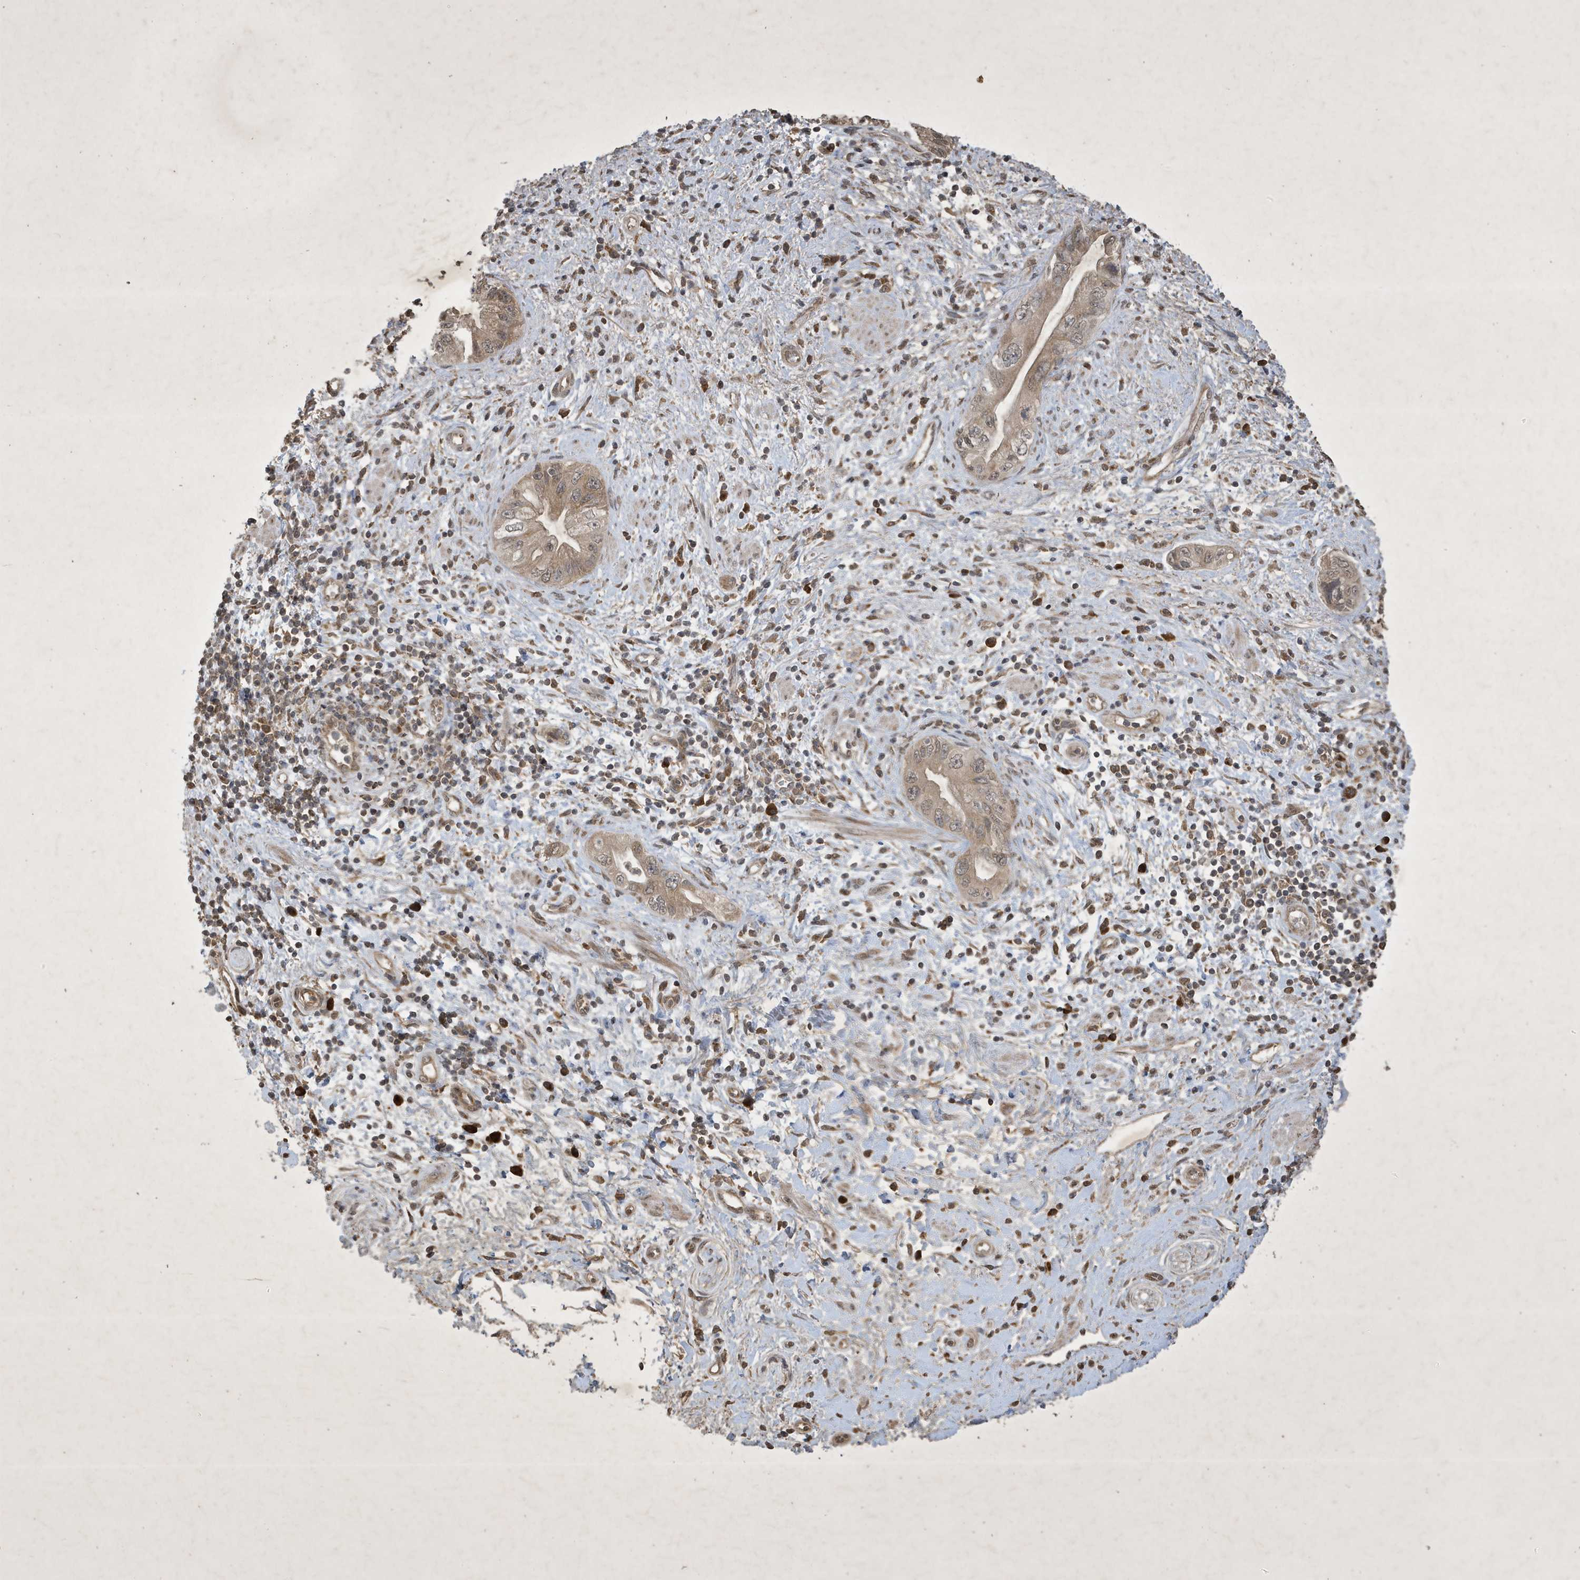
{"staining": {"intensity": "moderate", "quantity": ">75%", "location": "cytoplasmic/membranous,nuclear"}, "tissue": "pancreatic cancer", "cell_type": "Tumor cells", "image_type": "cancer", "snomed": [{"axis": "morphology", "description": "Adenocarcinoma, NOS"}, {"axis": "topography", "description": "Pancreas"}], "caption": "Immunohistochemical staining of human pancreatic cancer demonstrates moderate cytoplasmic/membranous and nuclear protein expression in about >75% of tumor cells.", "gene": "STX10", "patient": {"sex": "female", "age": 73}}